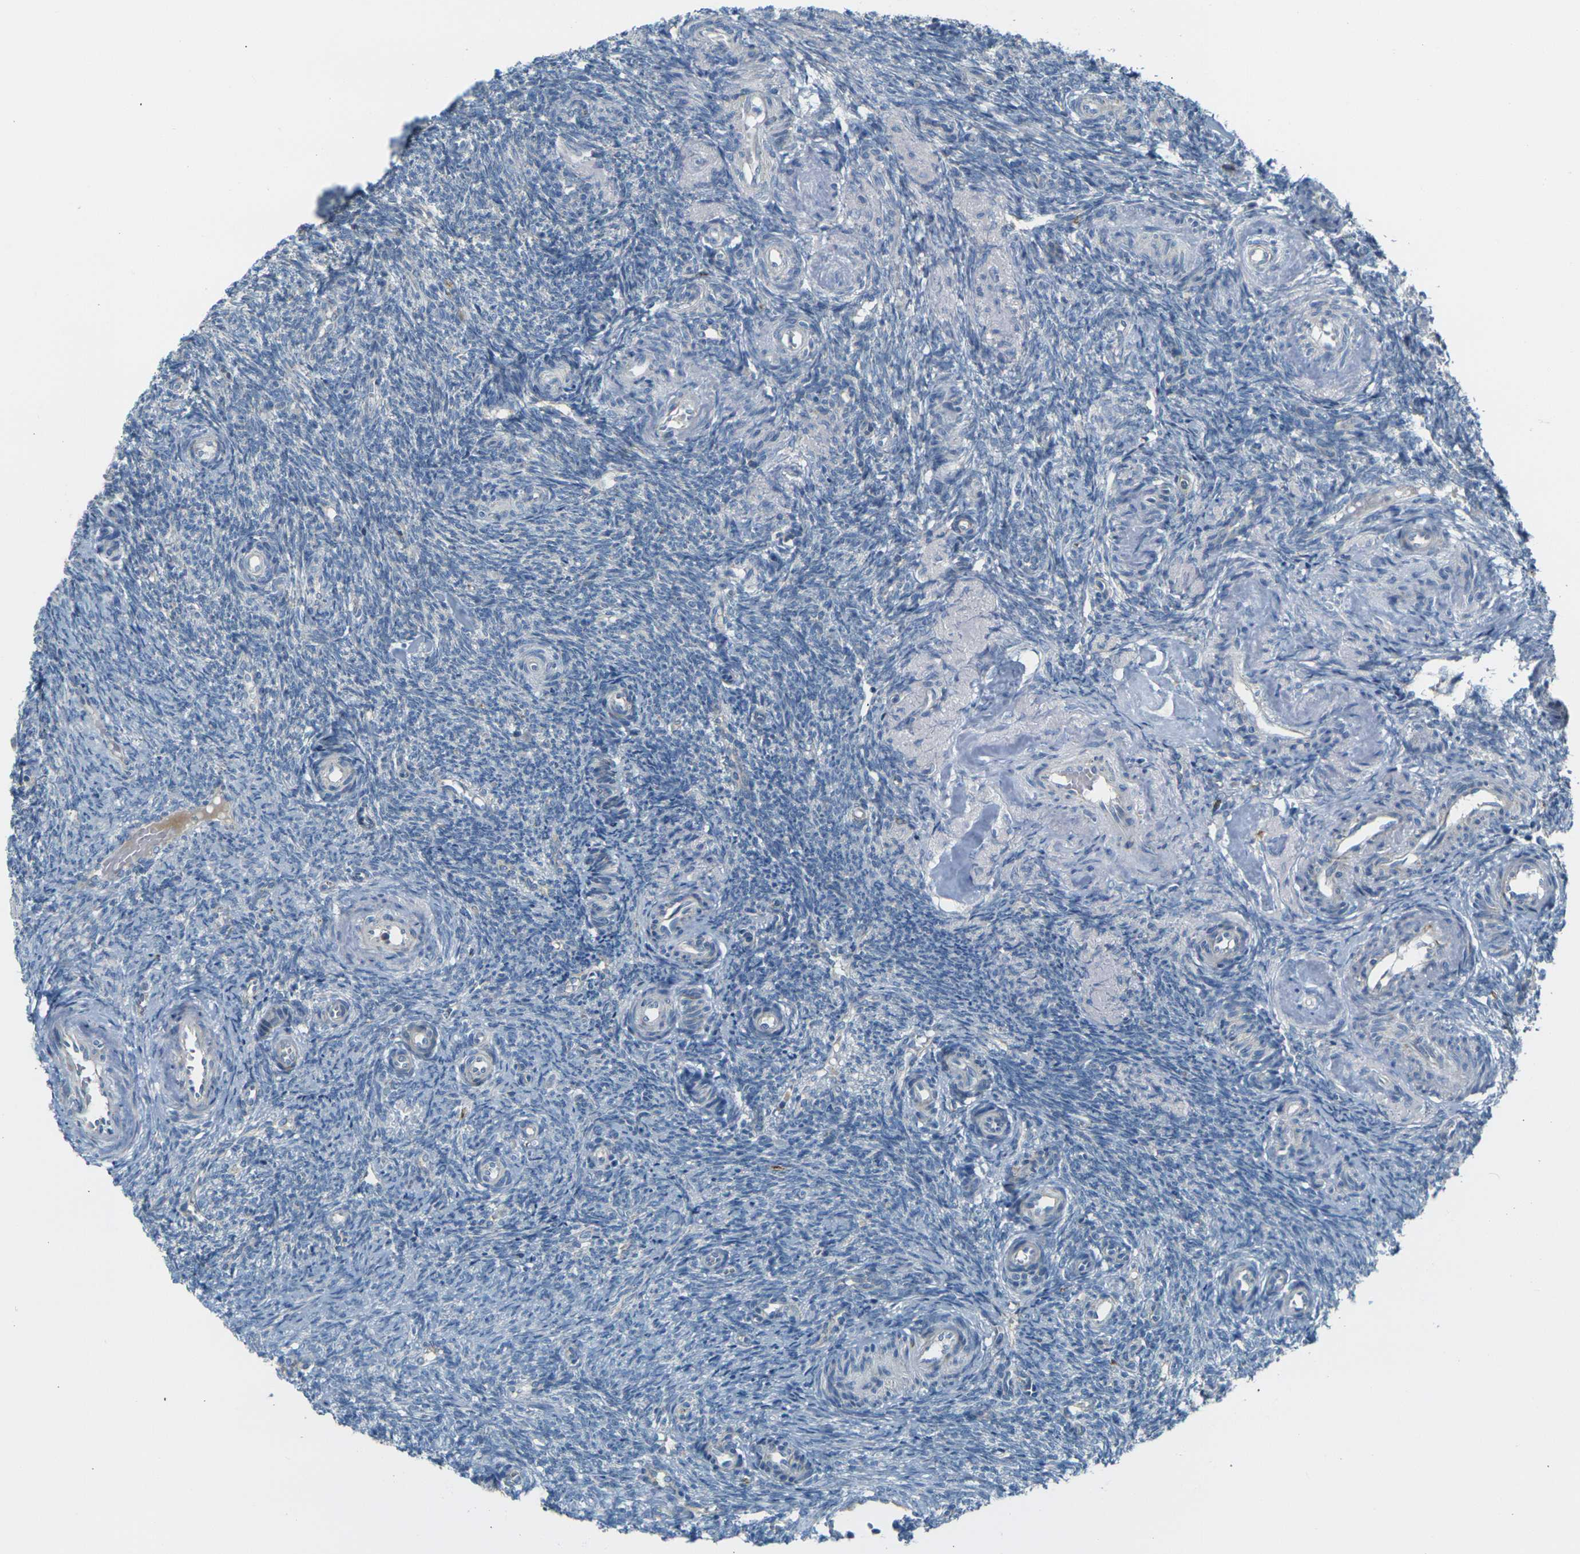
{"staining": {"intensity": "weak", "quantity": "25%-75%", "location": "cytoplasmic/membranous"}, "tissue": "ovary", "cell_type": "Follicle cells", "image_type": "normal", "snomed": [{"axis": "morphology", "description": "Normal tissue, NOS"}, {"axis": "topography", "description": "Ovary"}], "caption": "A brown stain shows weak cytoplasmic/membranous staining of a protein in follicle cells of unremarkable ovary. Using DAB (brown) and hematoxylin (blue) stains, captured at high magnification using brightfield microscopy.", "gene": "PARD6B", "patient": {"sex": "female", "age": 41}}